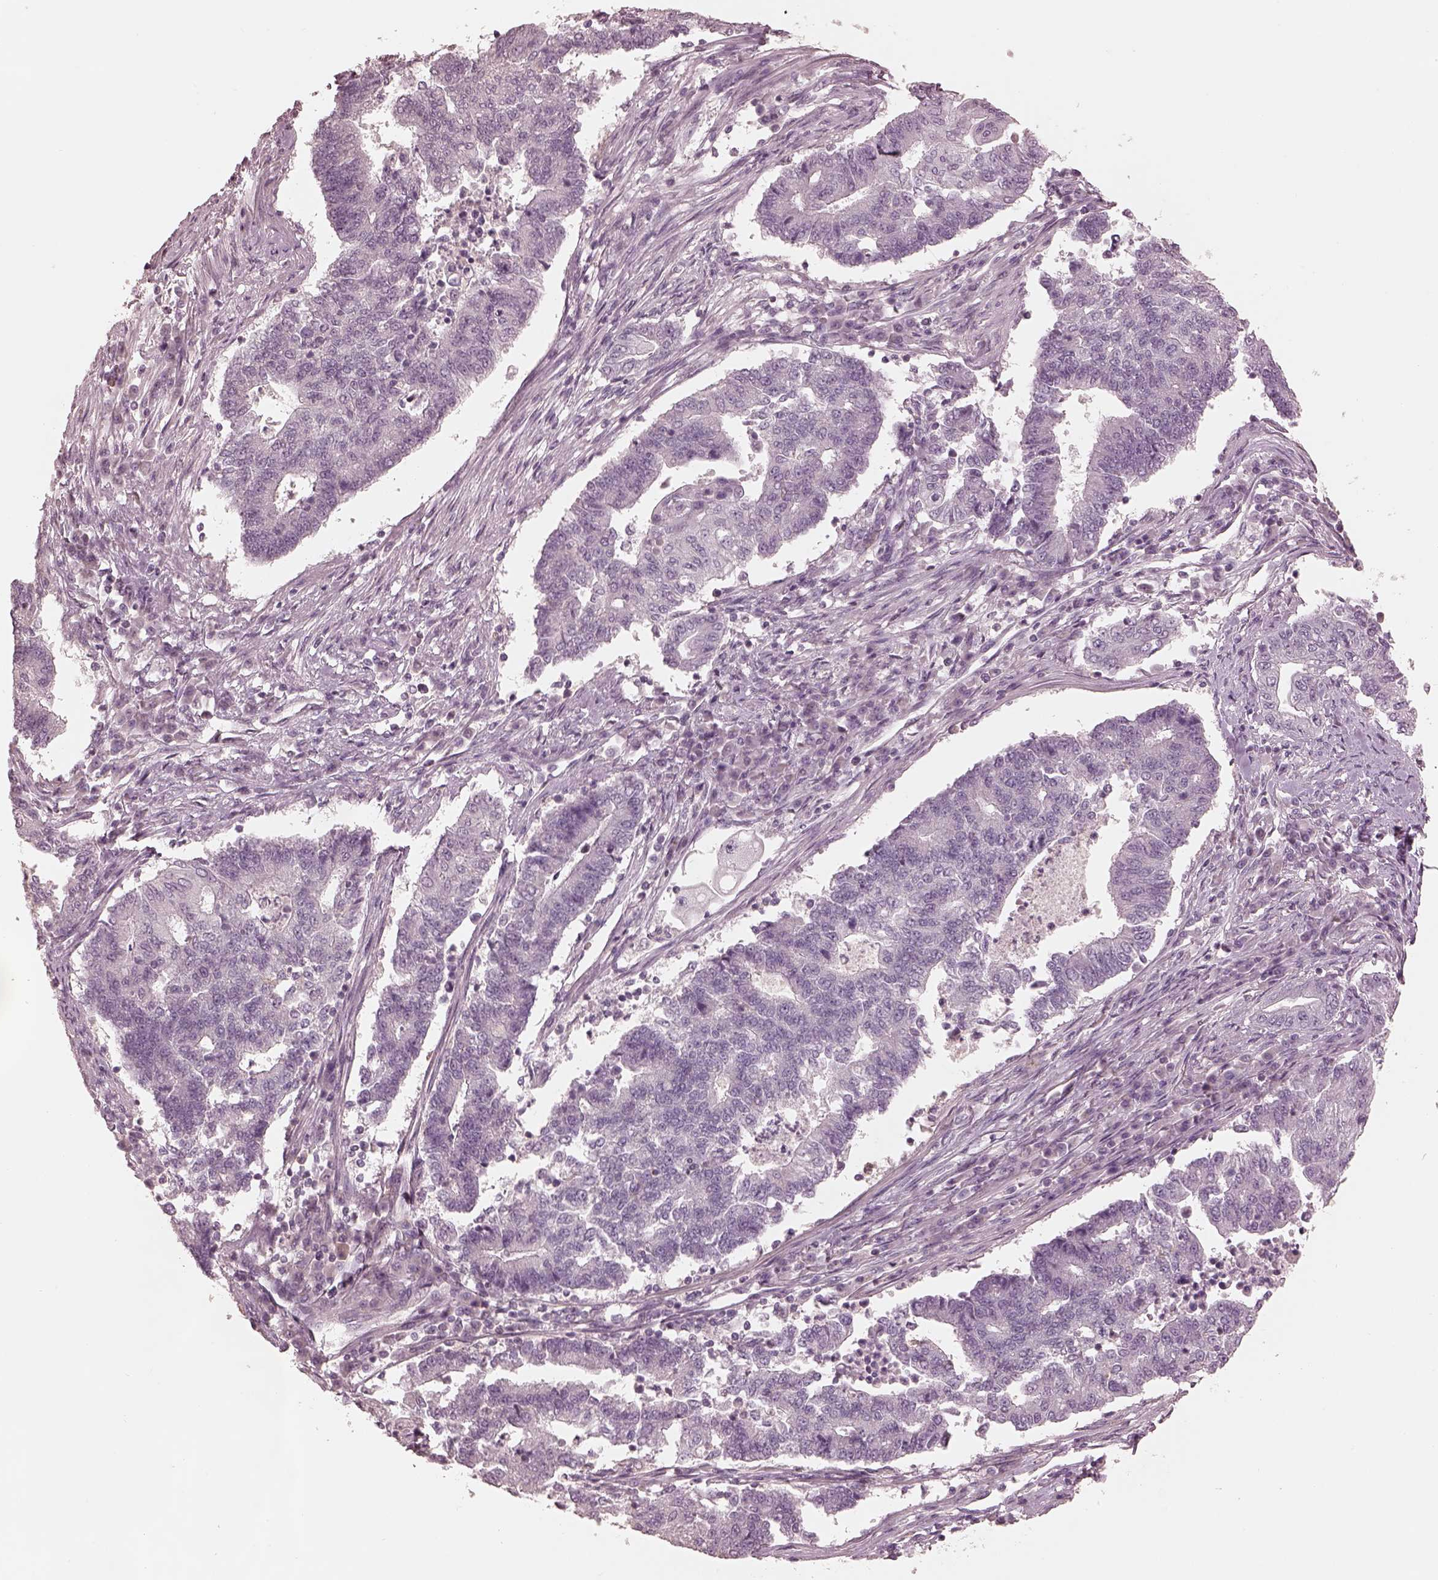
{"staining": {"intensity": "negative", "quantity": "none", "location": "none"}, "tissue": "endometrial cancer", "cell_type": "Tumor cells", "image_type": "cancer", "snomed": [{"axis": "morphology", "description": "Adenocarcinoma, NOS"}, {"axis": "topography", "description": "Uterus"}, {"axis": "topography", "description": "Endometrium"}], "caption": "The IHC image has no significant positivity in tumor cells of endometrial cancer tissue.", "gene": "PRKACG", "patient": {"sex": "female", "age": 54}}